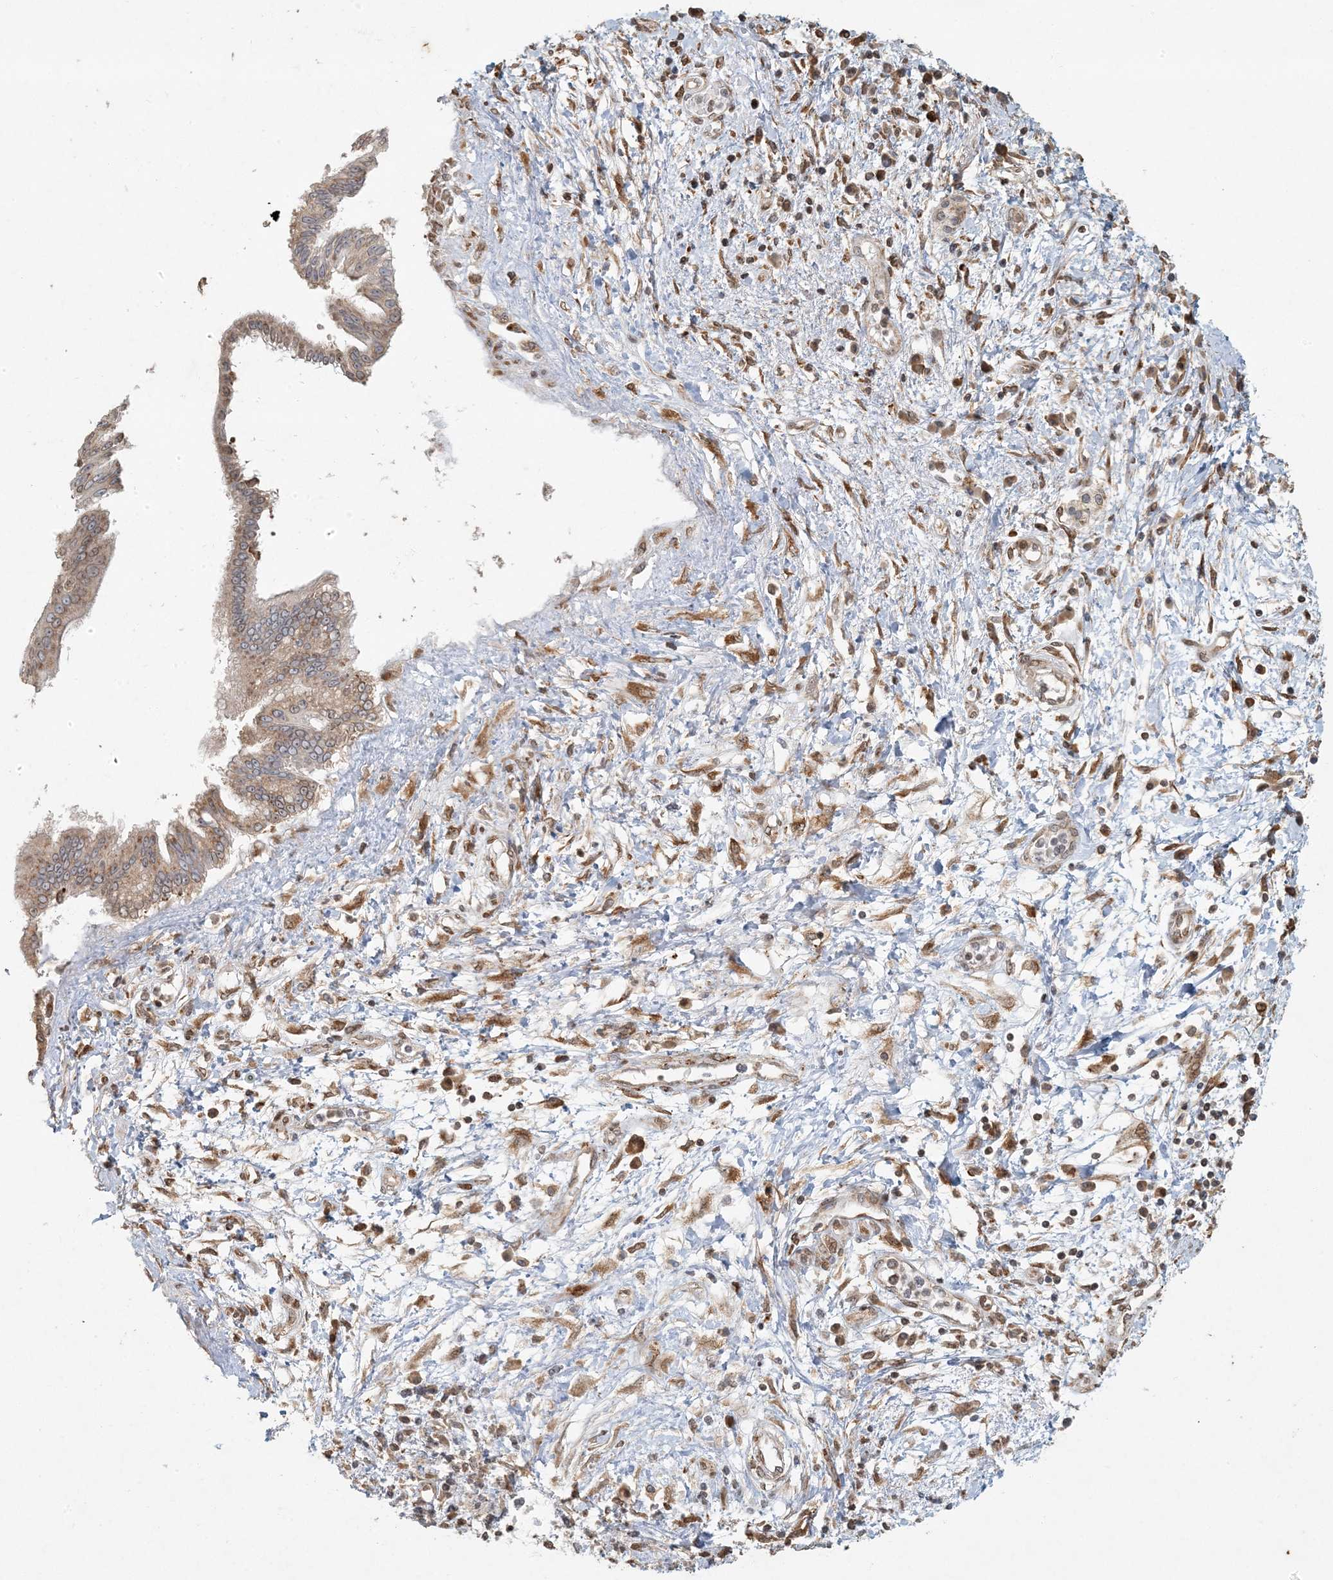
{"staining": {"intensity": "moderate", "quantity": ">75%", "location": "cytoplasmic/membranous,nuclear"}, "tissue": "pancreatic cancer", "cell_type": "Tumor cells", "image_type": "cancer", "snomed": [{"axis": "morphology", "description": "Adenocarcinoma, NOS"}, {"axis": "topography", "description": "Pancreas"}], "caption": "Moderate cytoplasmic/membranous and nuclear positivity is identified in approximately >75% of tumor cells in pancreatic cancer (adenocarcinoma).", "gene": "AK9", "patient": {"sex": "female", "age": 56}}